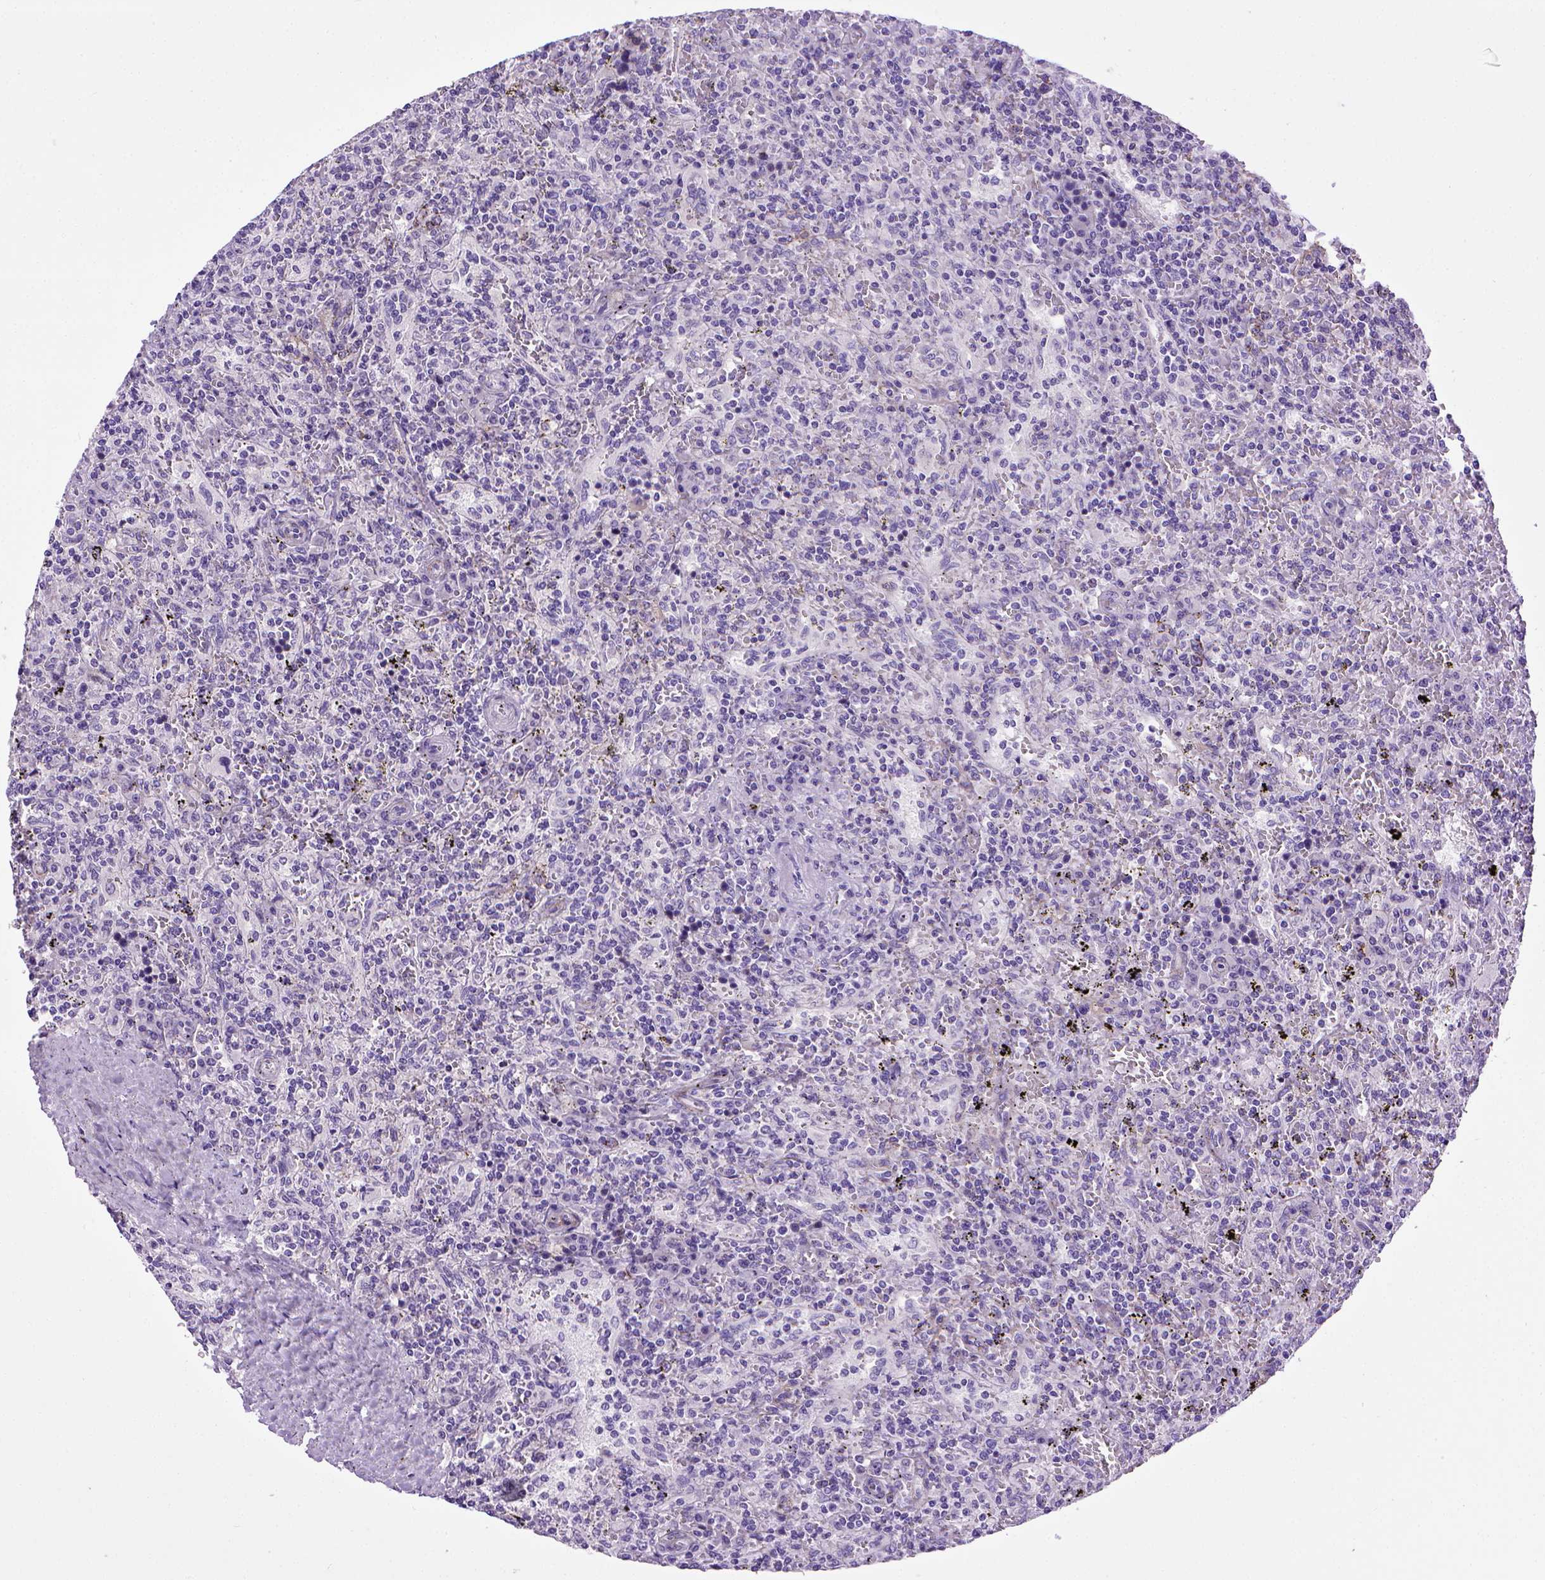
{"staining": {"intensity": "negative", "quantity": "none", "location": "none"}, "tissue": "lymphoma", "cell_type": "Tumor cells", "image_type": "cancer", "snomed": [{"axis": "morphology", "description": "Malignant lymphoma, non-Hodgkin's type, Low grade"}, {"axis": "topography", "description": "Spleen"}], "caption": "Immunohistochemistry of low-grade malignant lymphoma, non-Hodgkin's type exhibits no staining in tumor cells.", "gene": "CDH1", "patient": {"sex": "male", "age": 62}}